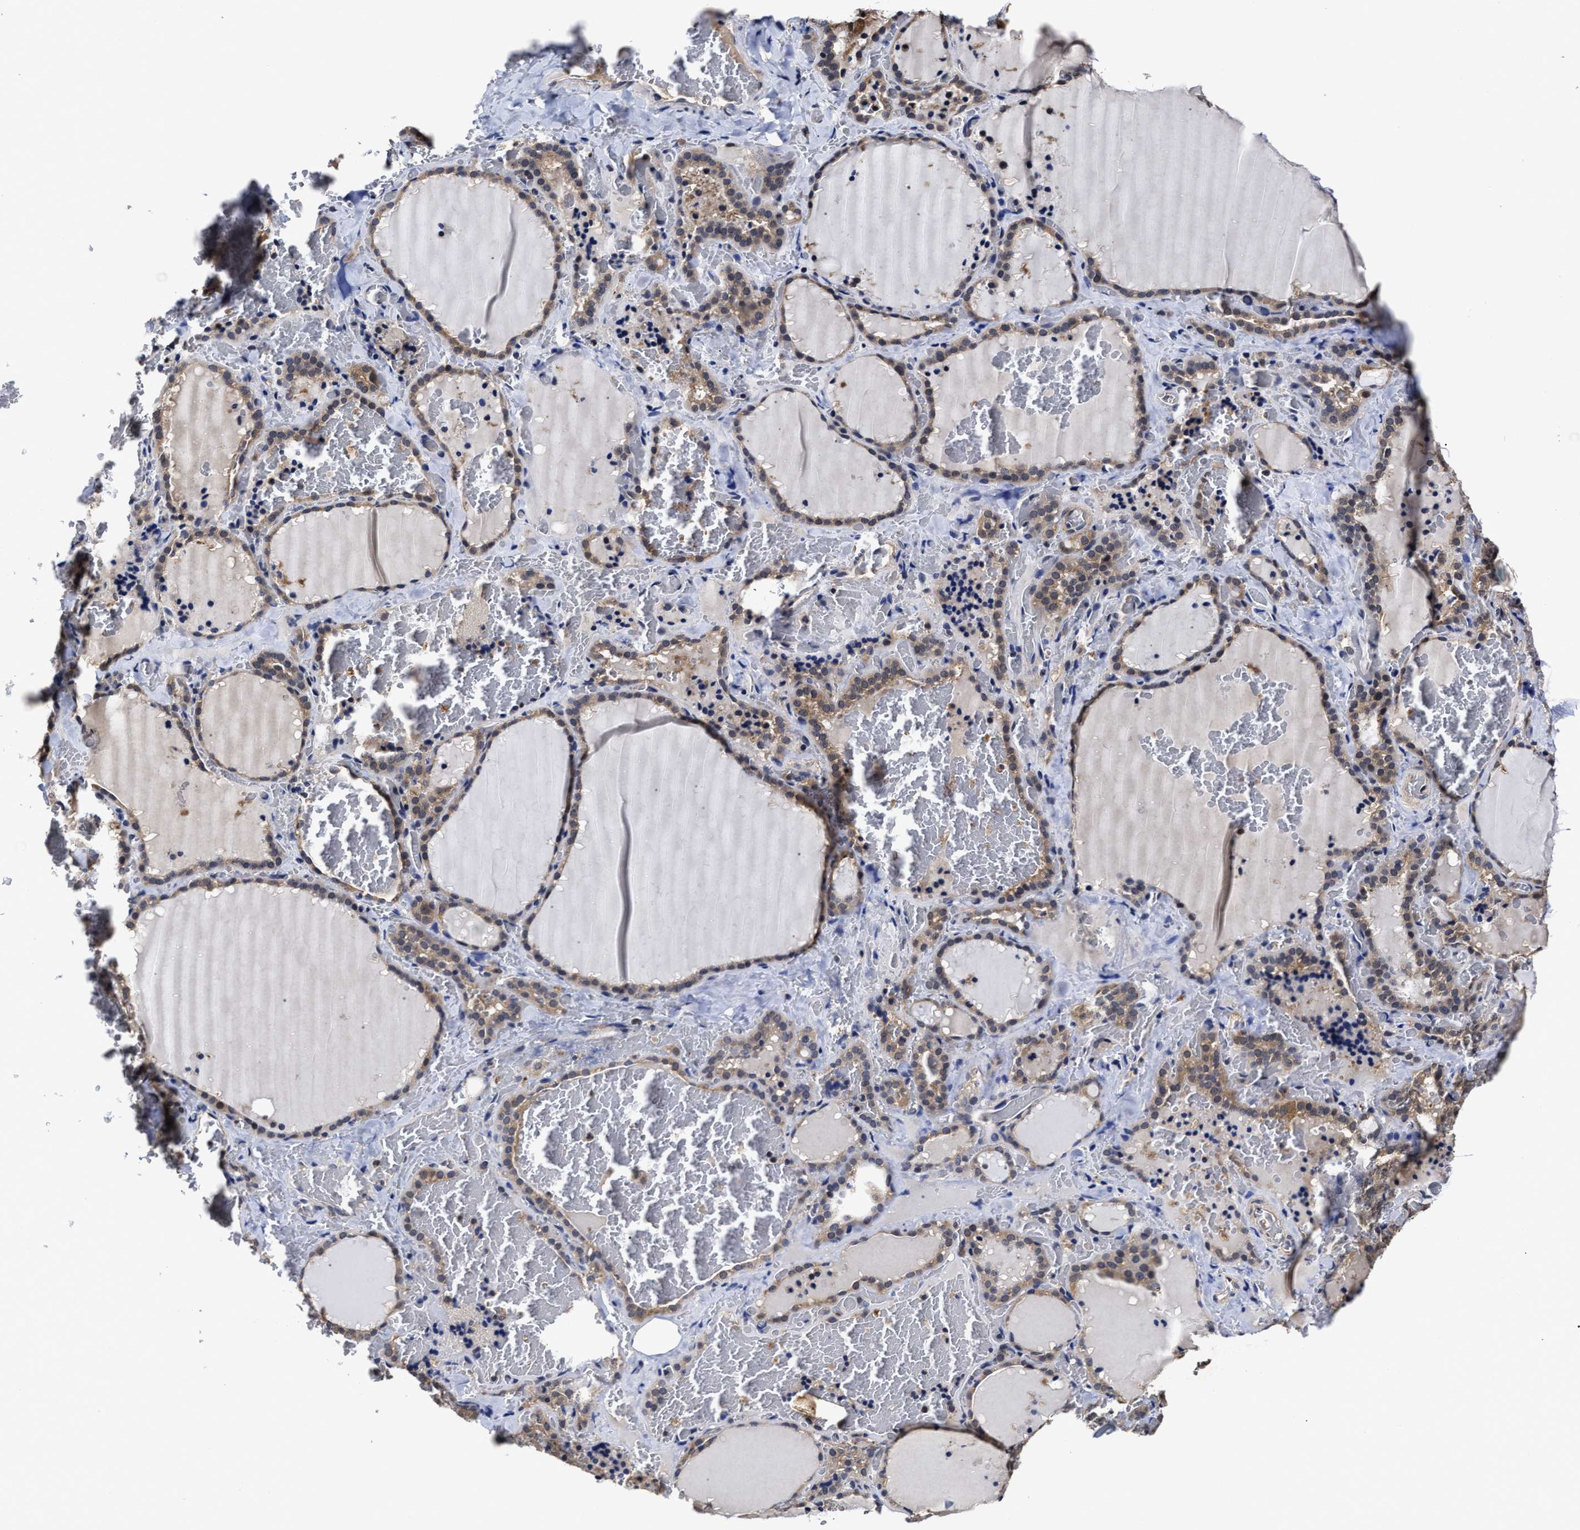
{"staining": {"intensity": "moderate", "quantity": ">75%", "location": "cytoplasmic/membranous"}, "tissue": "thyroid gland", "cell_type": "Glandular cells", "image_type": "normal", "snomed": [{"axis": "morphology", "description": "Normal tissue, NOS"}, {"axis": "topography", "description": "Thyroid gland"}], "caption": "High-power microscopy captured an IHC image of unremarkable thyroid gland, revealing moderate cytoplasmic/membranous expression in approximately >75% of glandular cells.", "gene": "SOCS5", "patient": {"sex": "female", "age": 22}}